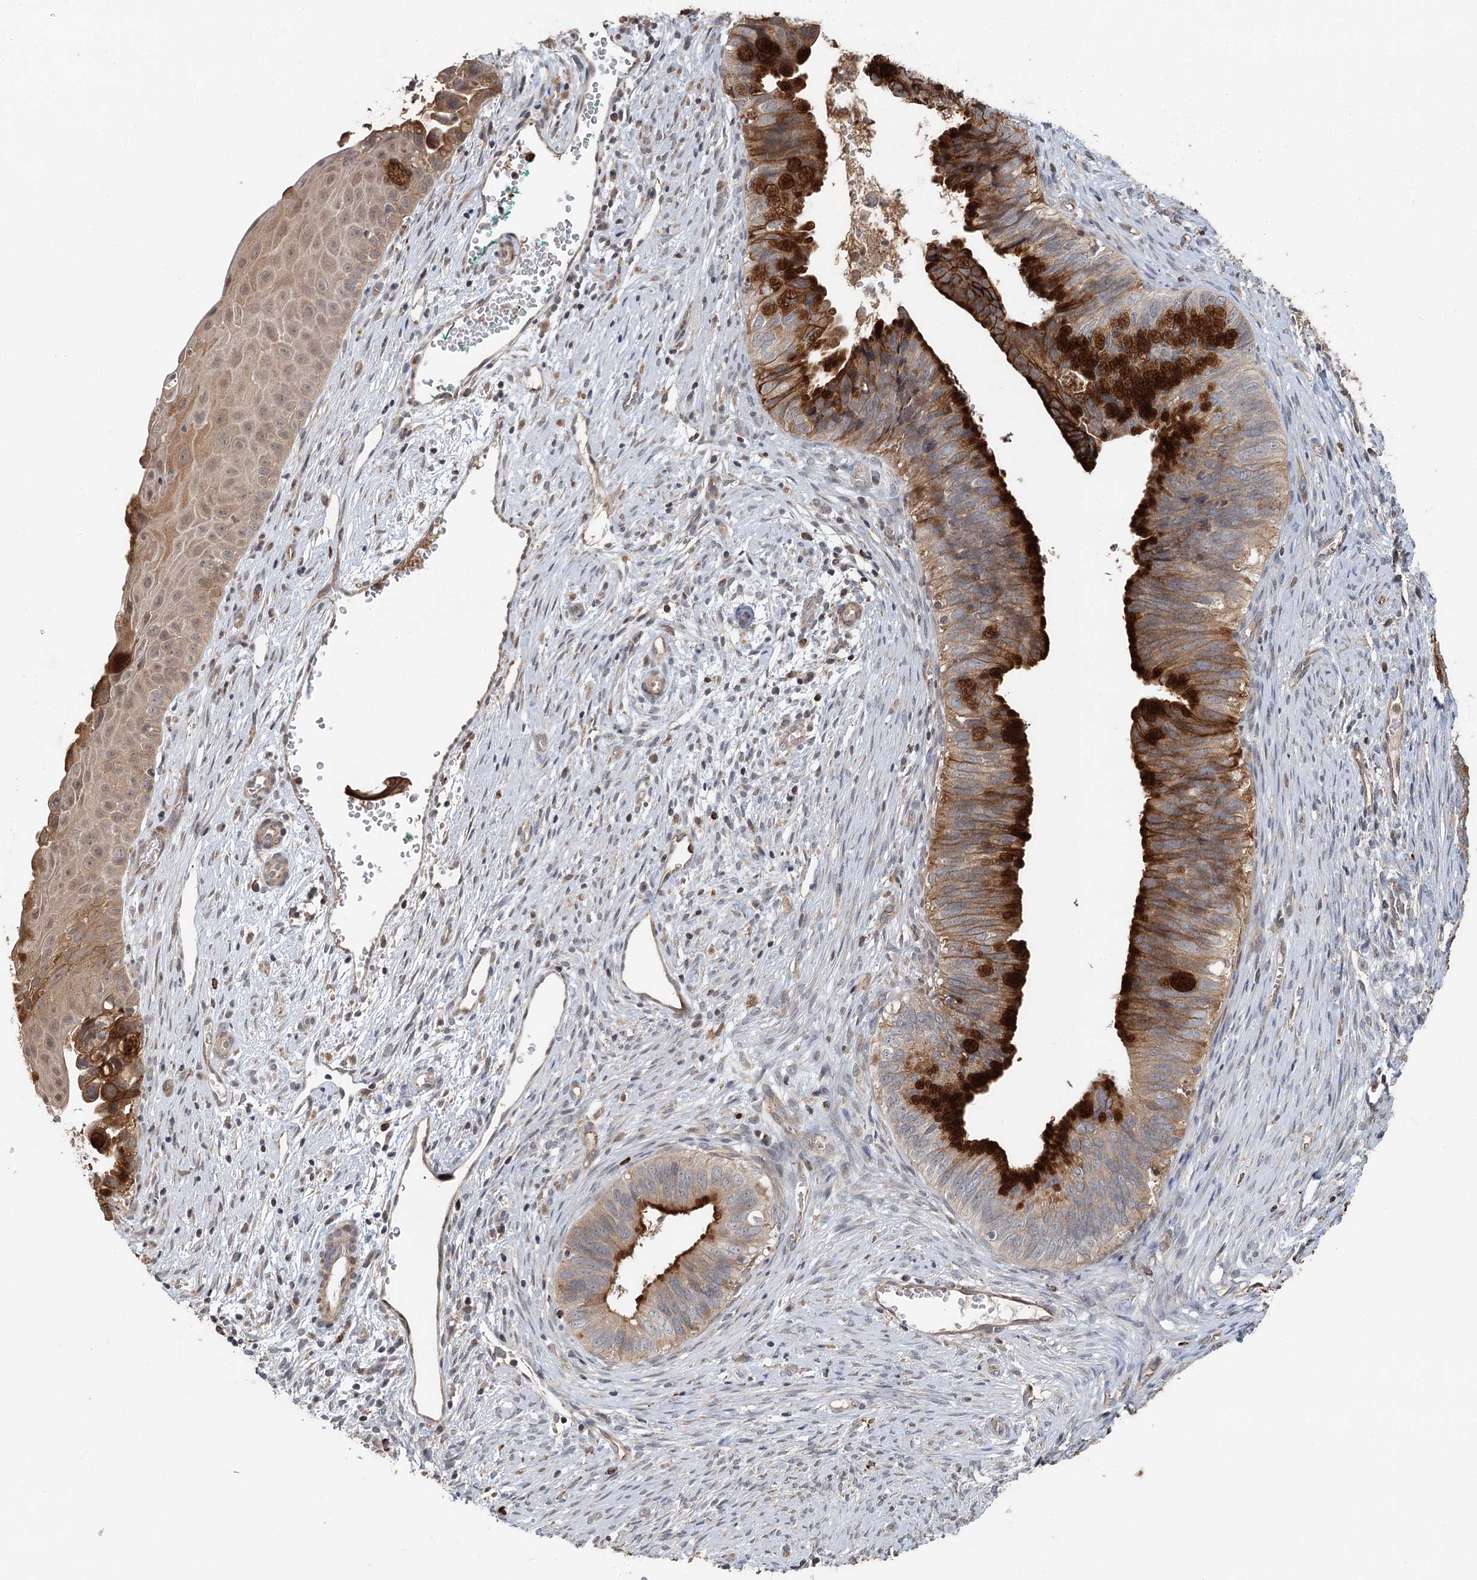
{"staining": {"intensity": "strong", "quantity": "25%-75%", "location": "cytoplasmic/membranous"}, "tissue": "cervical cancer", "cell_type": "Tumor cells", "image_type": "cancer", "snomed": [{"axis": "morphology", "description": "Adenocarcinoma, NOS"}, {"axis": "topography", "description": "Cervix"}], "caption": "Protein expression analysis of human cervical cancer reveals strong cytoplasmic/membranous positivity in about 25%-75% of tumor cells.", "gene": "RNF111", "patient": {"sex": "female", "age": 42}}